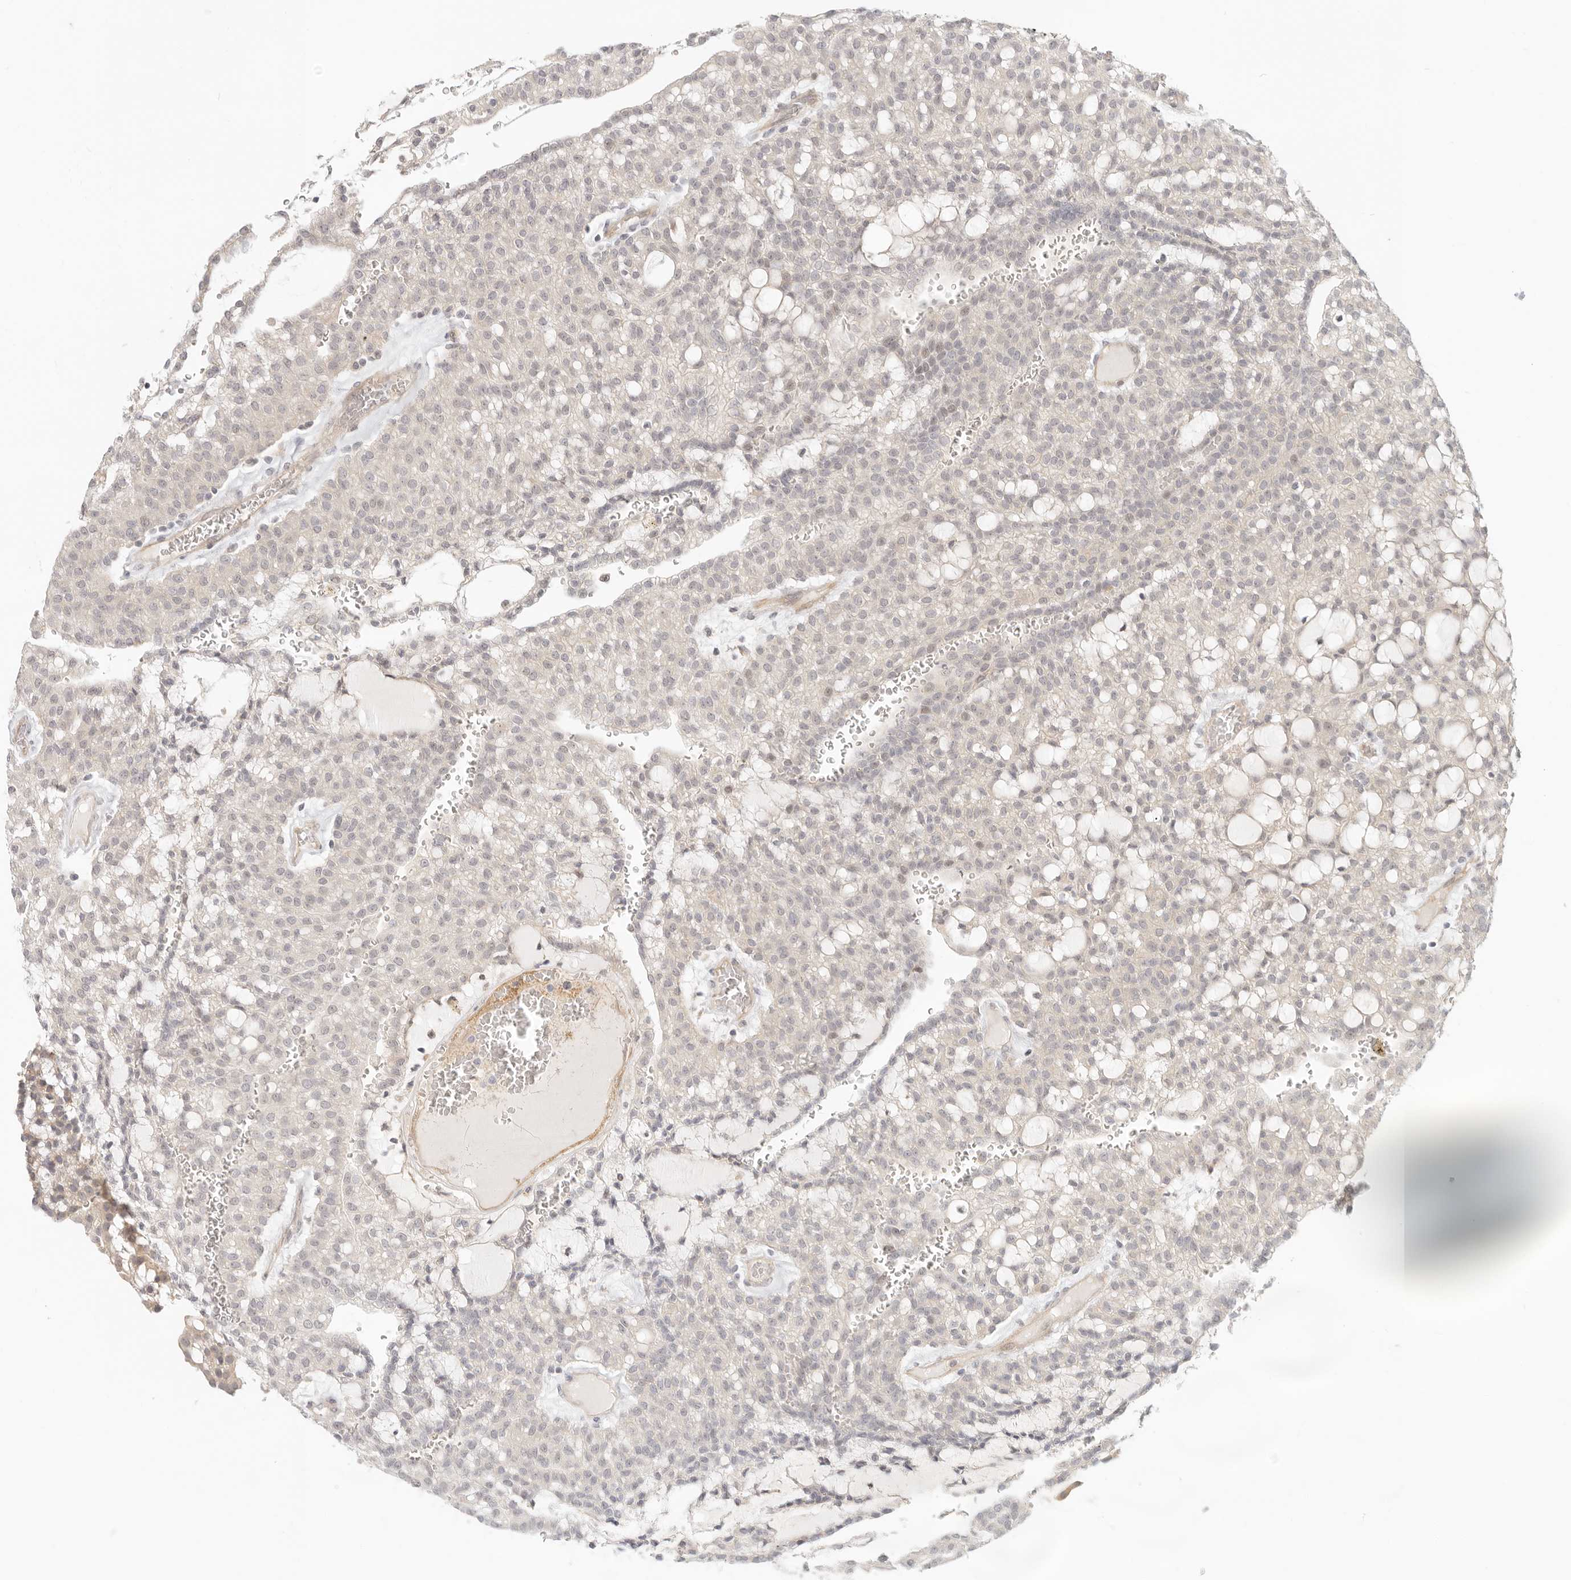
{"staining": {"intensity": "negative", "quantity": "none", "location": "none"}, "tissue": "renal cancer", "cell_type": "Tumor cells", "image_type": "cancer", "snomed": [{"axis": "morphology", "description": "Adenocarcinoma, NOS"}, {"axis": "topography", "description": "Kidney"}], "caption": "Tumor cells show no significant protein positivity in adenocarcinoma (renal).", "gene": "TUFT1", "patient": {"sex": "male", "age": 63}}